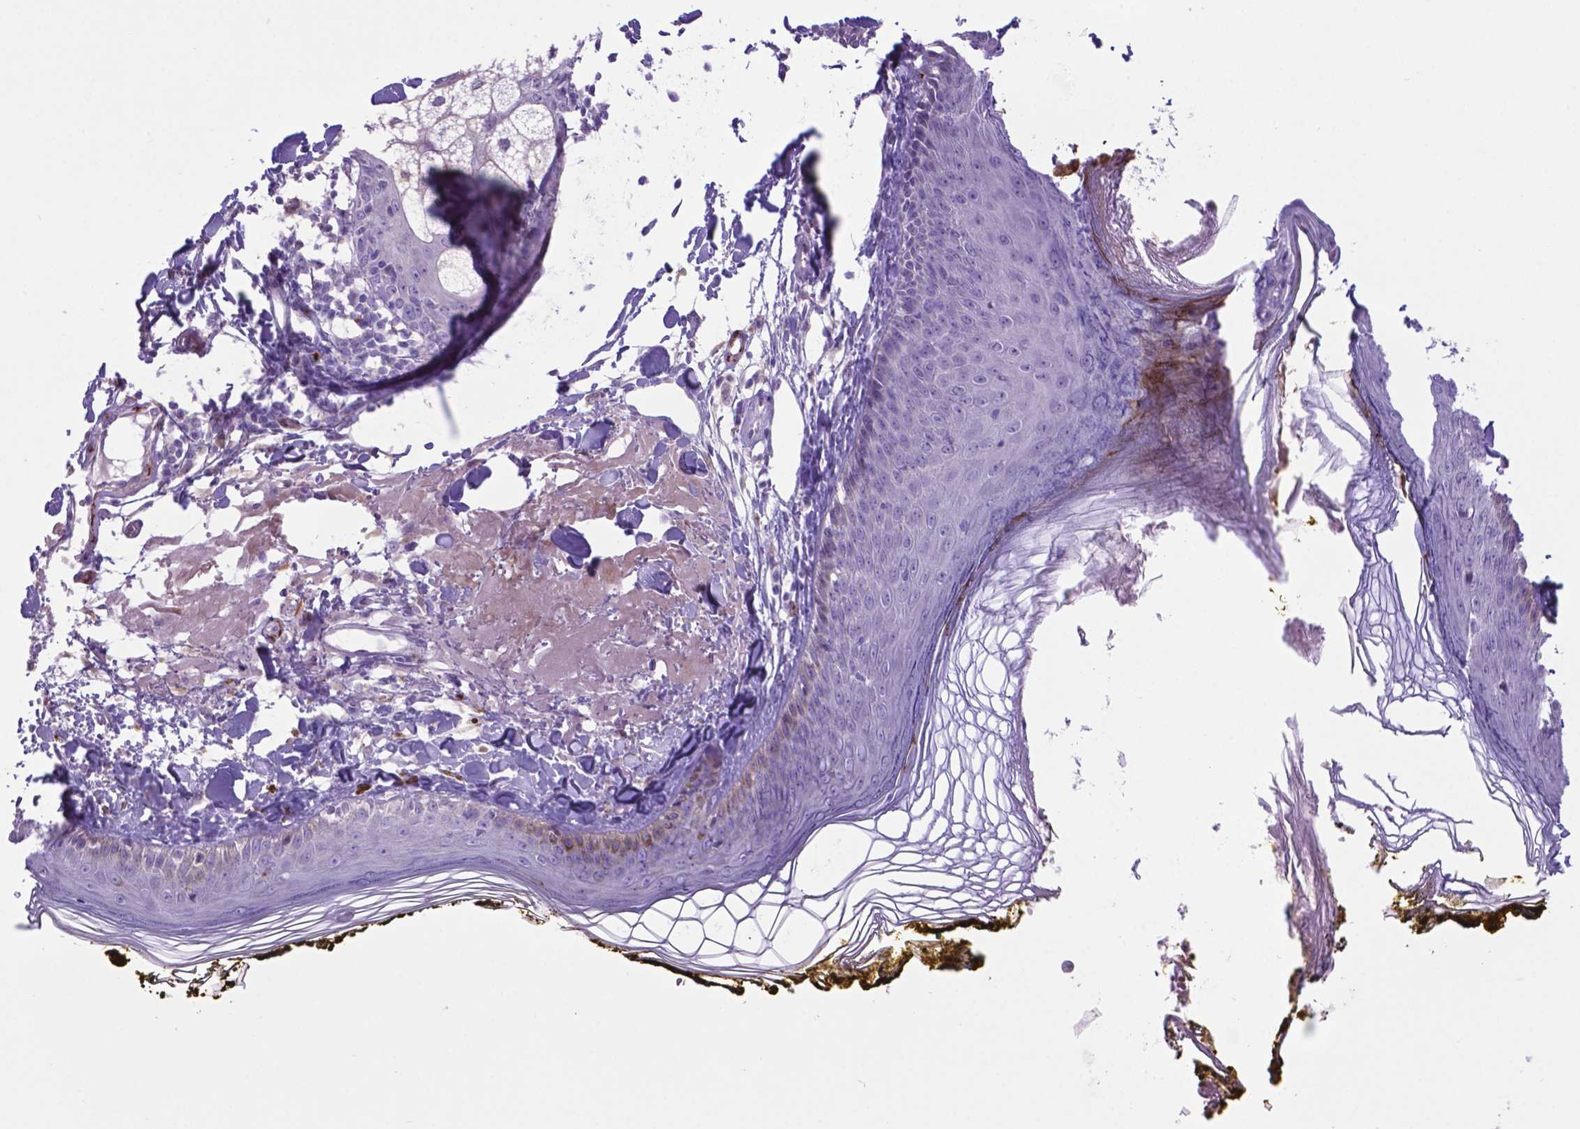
{"staining": {"intensity": "negative", "quantity": "none", "location": "none"}, "tissue": "skin", "cell_type": "Fibroblasts", "image_type": "normal", "snomed": [{"axis": "morphology", "description": "Normal tissue, NOS"}, {"axis": "topography", "description": "Skin"}], "caption": "DAB (3,3'-diaminobenzidine) immunohistochemical staining of benign human skin displays no significant positivity in fibroblasts.", "gene": "LZTR1", "patient": {"sex": "male", "age": 76}}